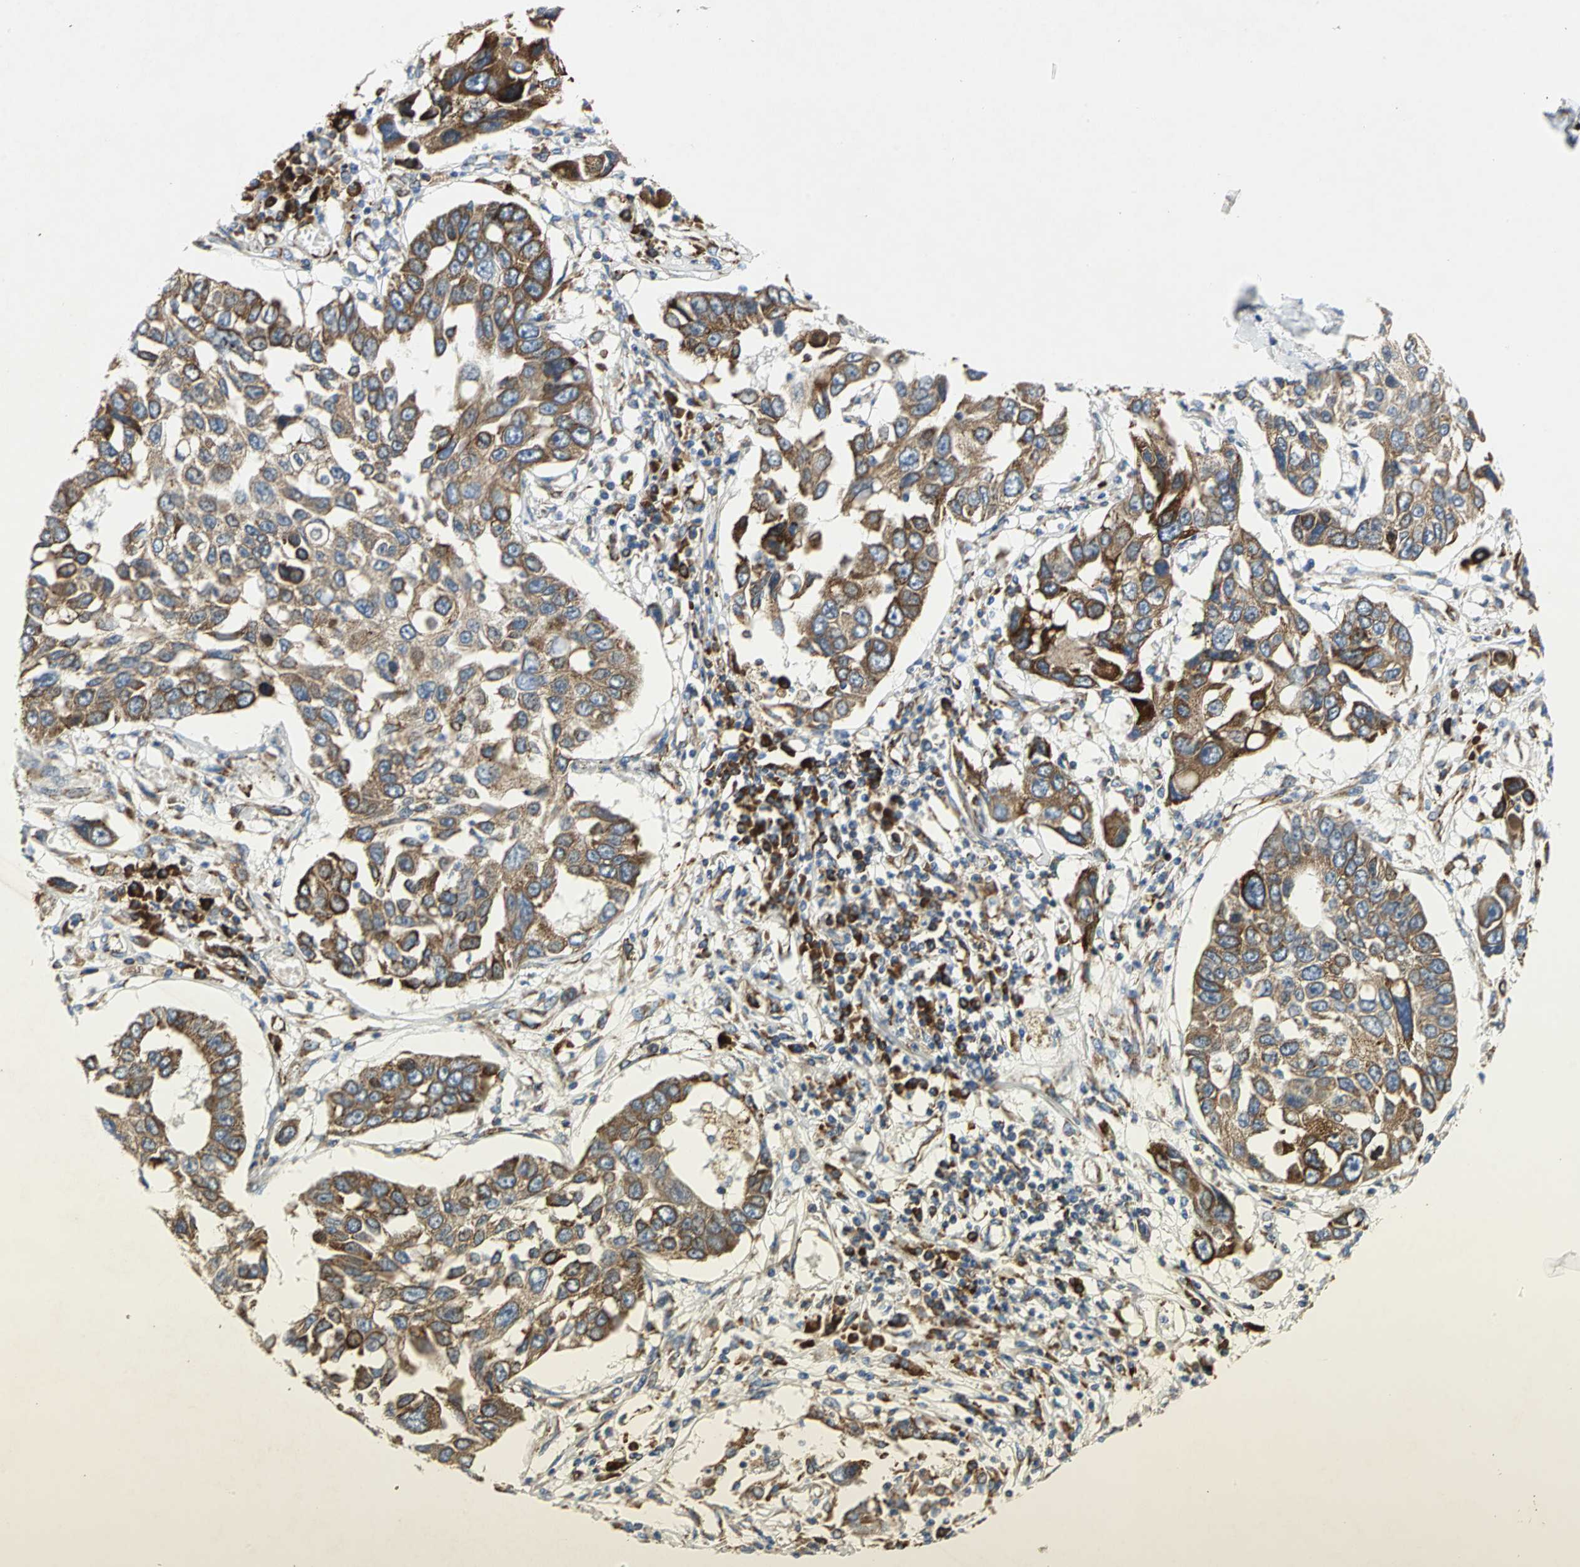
{"staining": {"intensity": "strong", "quantity": ">75%", "location": "cytoplasmic/membranous"}, "tissue": "lung cancer", "cell_type": "Tumor cells", "image_type": "cancer", "snomed": [{"axis": "morphology", "description": "Squamous cell carcinoma, NOS"}, {"axis": "topography", "description": "Lung"}], "caption": "Lung cancer (squamous cell carcinoma) stained with a brown dye reveals strong cytoplasmic/membranous positive positivity in approximately >75% of tumor cells.", "gene": "TULP4", "patient": {"sex": "male", "age": 71}}